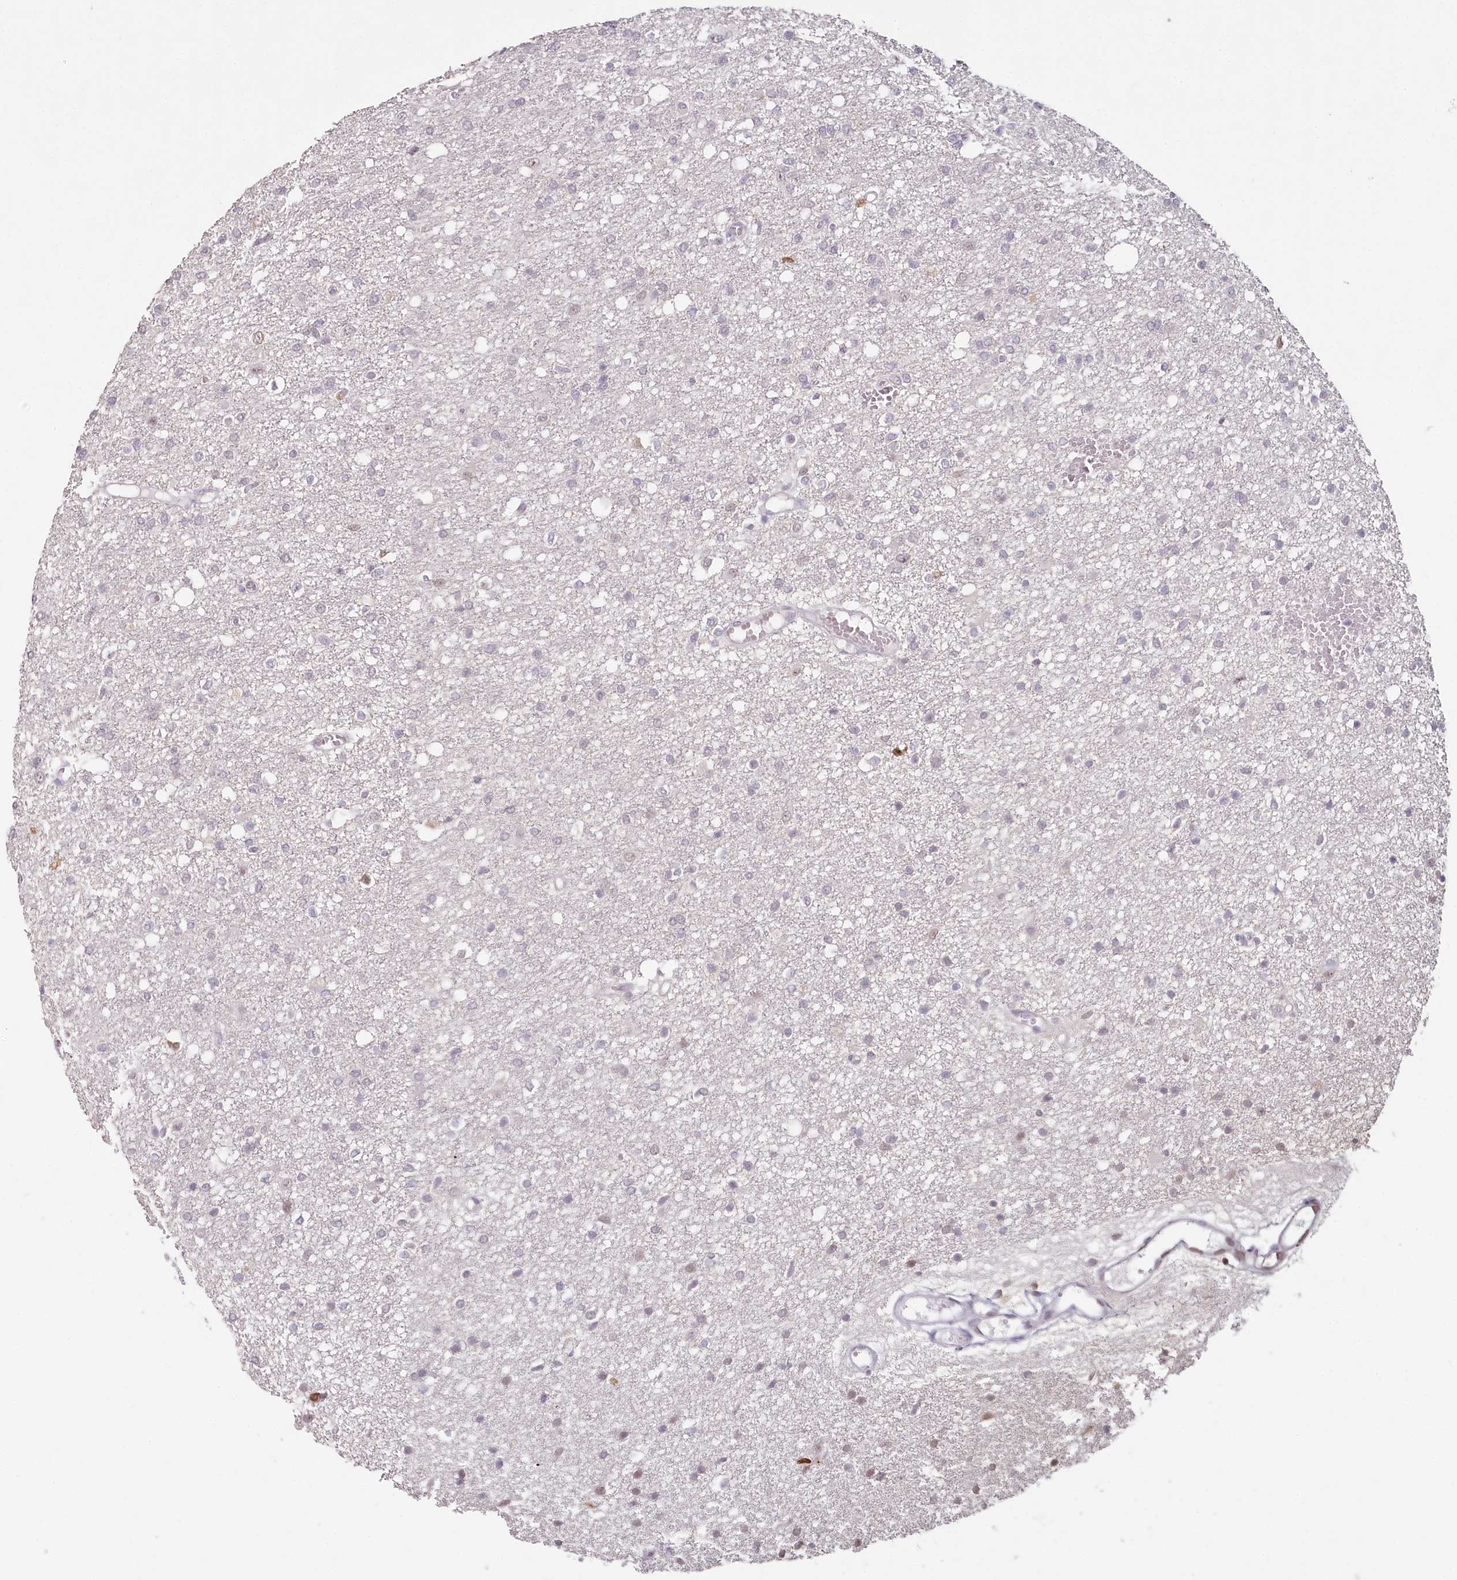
{"staining": {"intensity": "negative", "quantity": "none", "location": "none"}, "tissue": "glioma", "cell_type": "Tumor cells", "image_type": "cancer", "snomed": [{"axis": "morphology", "description": "Glioma, malignant, High grade"}, {"axis": "topography", "description": "Brain"}], "caption": "Glioma was stained to show a protein in brown. There is no significant positivity in tumor cells.", "gene": "HPD", "patient": {"sex": "female", "age": 59}}